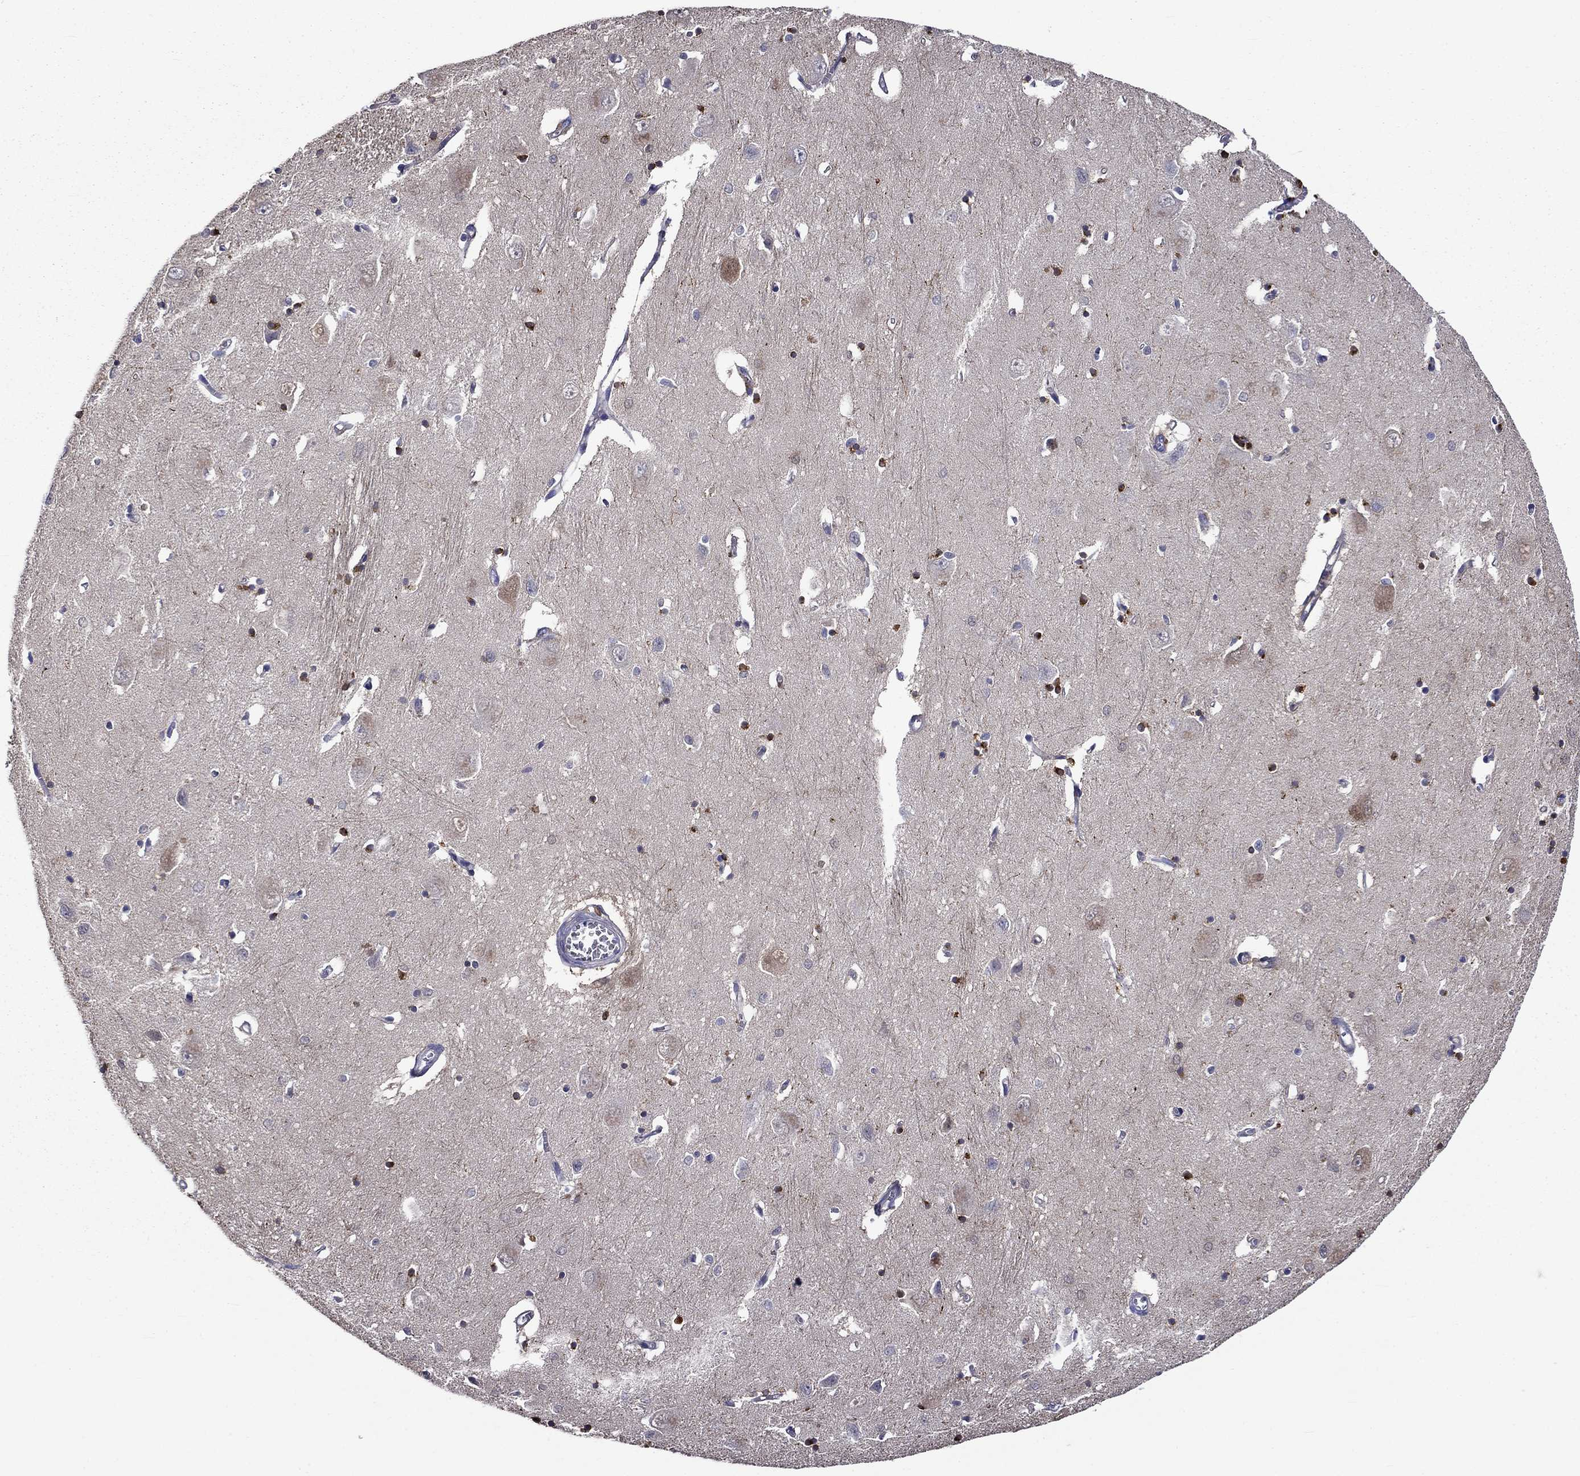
{"staining": {"intensity": "moderate", "quantity": "<25%", "location": "cytoplasmic/membranous"}, "tissue": "caudate", "cell_type": "Glial cells", "image_type": "normal", "snomed": [{"axis": "morphology", "description": "Normal tissue, NOS"}, {"axis": "topography", "description": "Lateral ventricle wall"}], "caption": "Protein staining displays moderate cytoplasmic/membranous positivity in approximately <25% of glial cells in unremarkable caudate.", "gene": "CNDP1", "patient": {"sex": "male", "age": 54}}